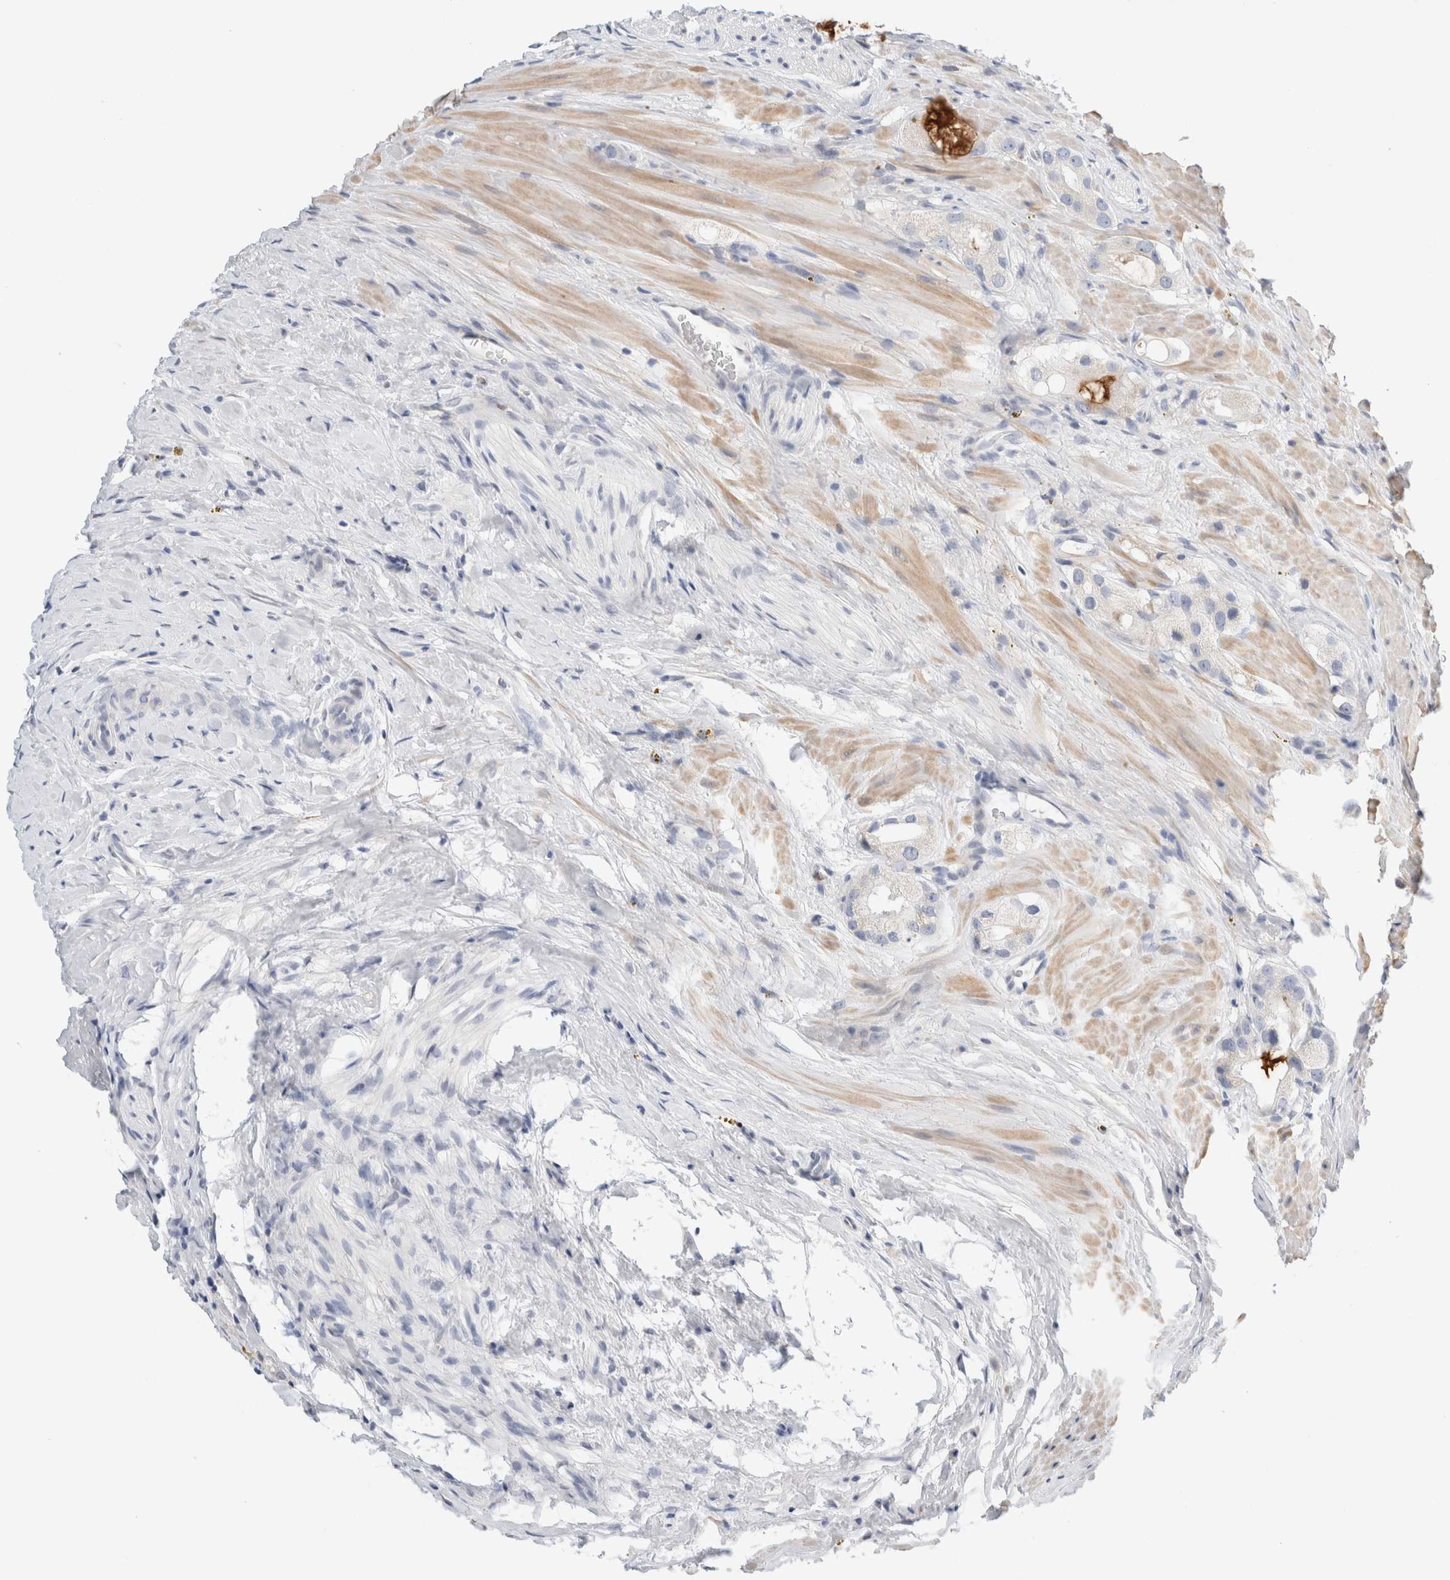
{"staining": {"intensity": "negative", "quantity": "none", "location": "none"}, "tissue": "prostate cancer", "cell_type": "Tumor cells", "image_type": "cancer", "snomed": [{"axis": "morphology", "description": "Adenocarcinoma, High grade"}, {"axis": "topography", "description": "Prostate"}], "caption": "DAB immunohistochemical staining of prostate adenocarcinoma (high-grade) demonstrates no significant staining in tumor cells. (DAB immunohistochemistry, high magnification).", "gene": "ADAM30", "patient": {"sex": "male", "age": 63}}